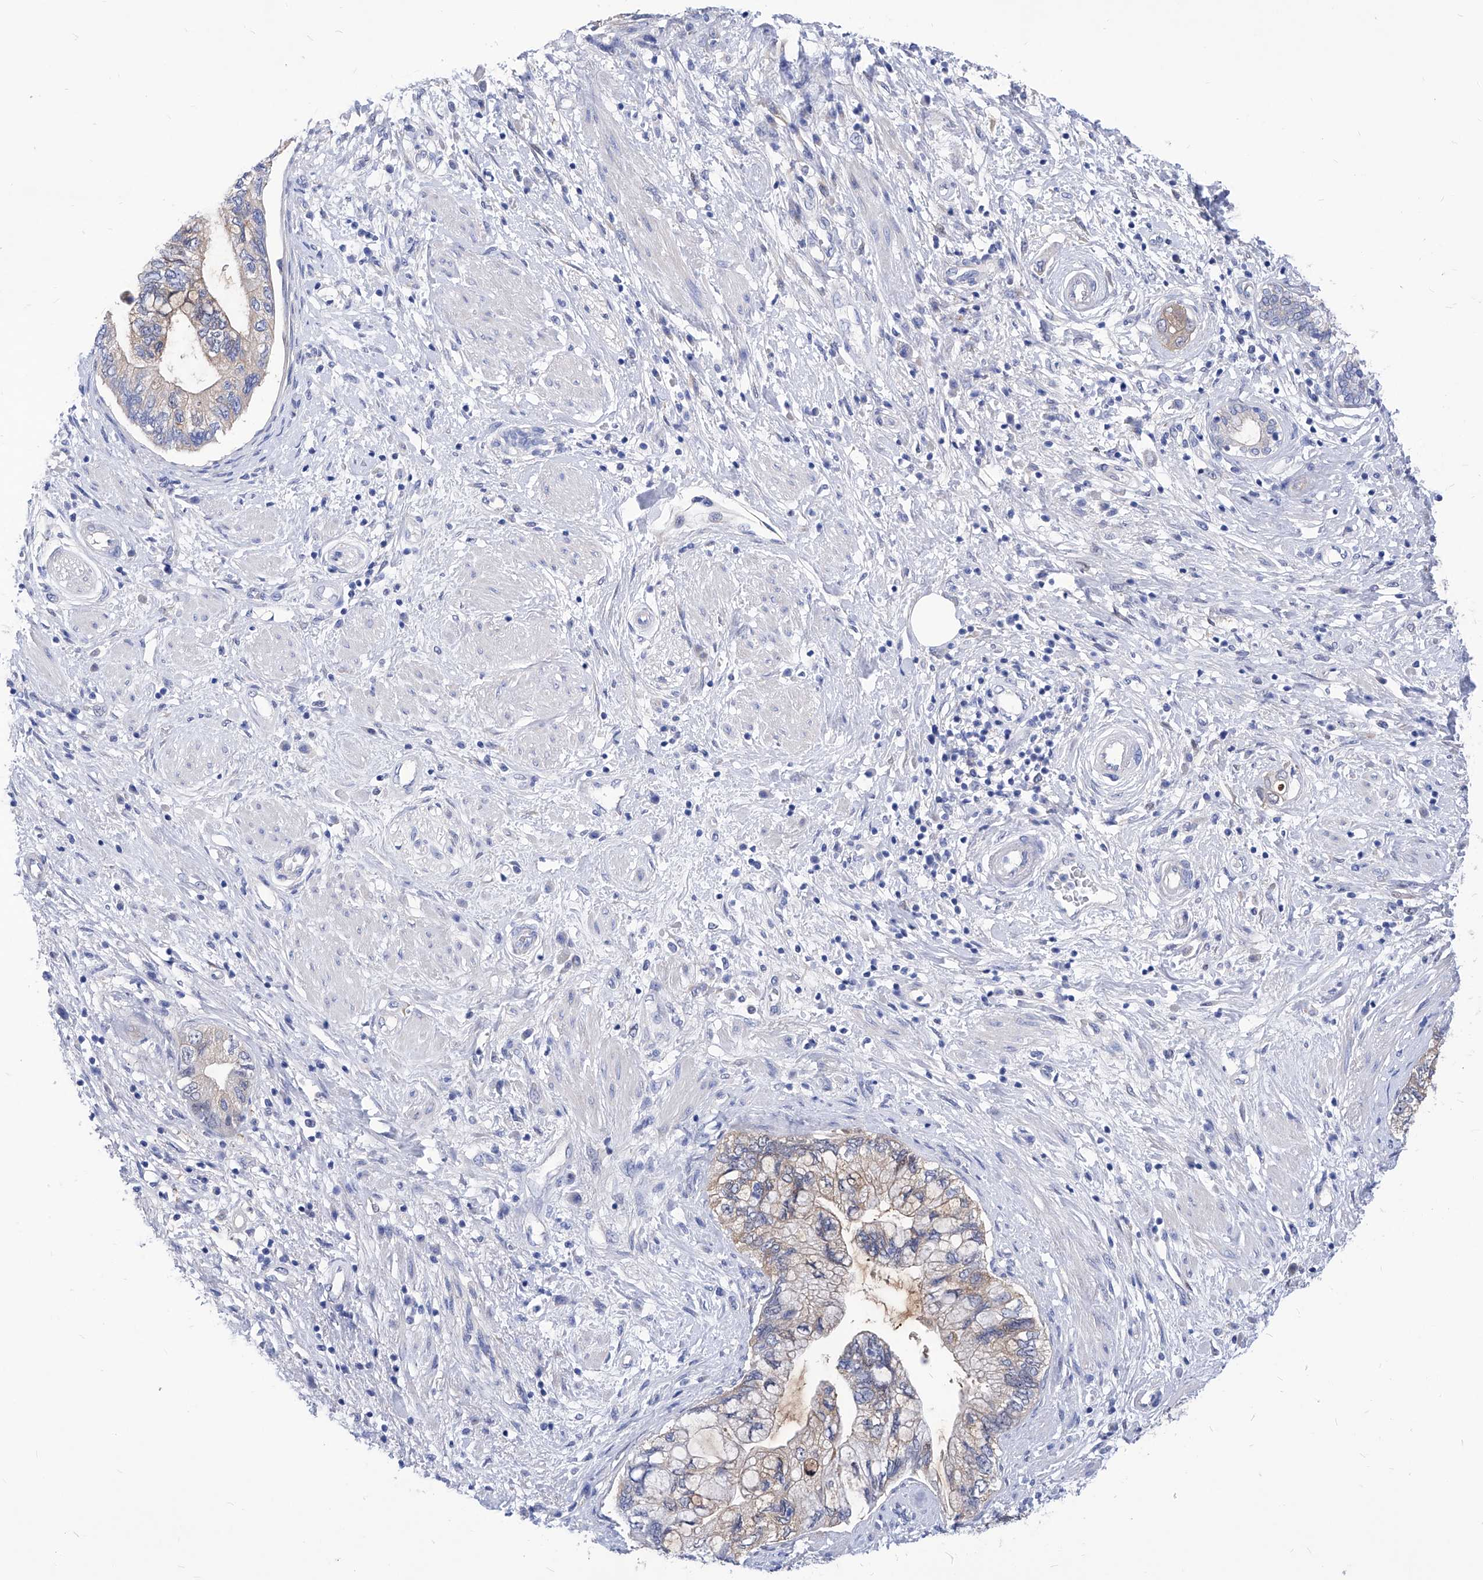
{"staining": {"intensity": "weak", "quantity": "<25%", "location": "cytoplasmic/membranous"}, "tissue": "pancreatic cancer", "cell_type": "Tumor cells", "image_type": "cancer", "snomed": [{"axis": "morphology", "description": "Adenocarcinoma, NOS"}, {"axis": "topography", "description": "Pancreas"}], "caption": "DAB (3,3'-diaminobenzidine) immunohistochemical staining of human pancreatic cancer (adenocarcinoma) demonstrates no significant expression in tumor cells.", "gene": "XPNPEP1", "patient": {"sex": "female", "age": 73}}